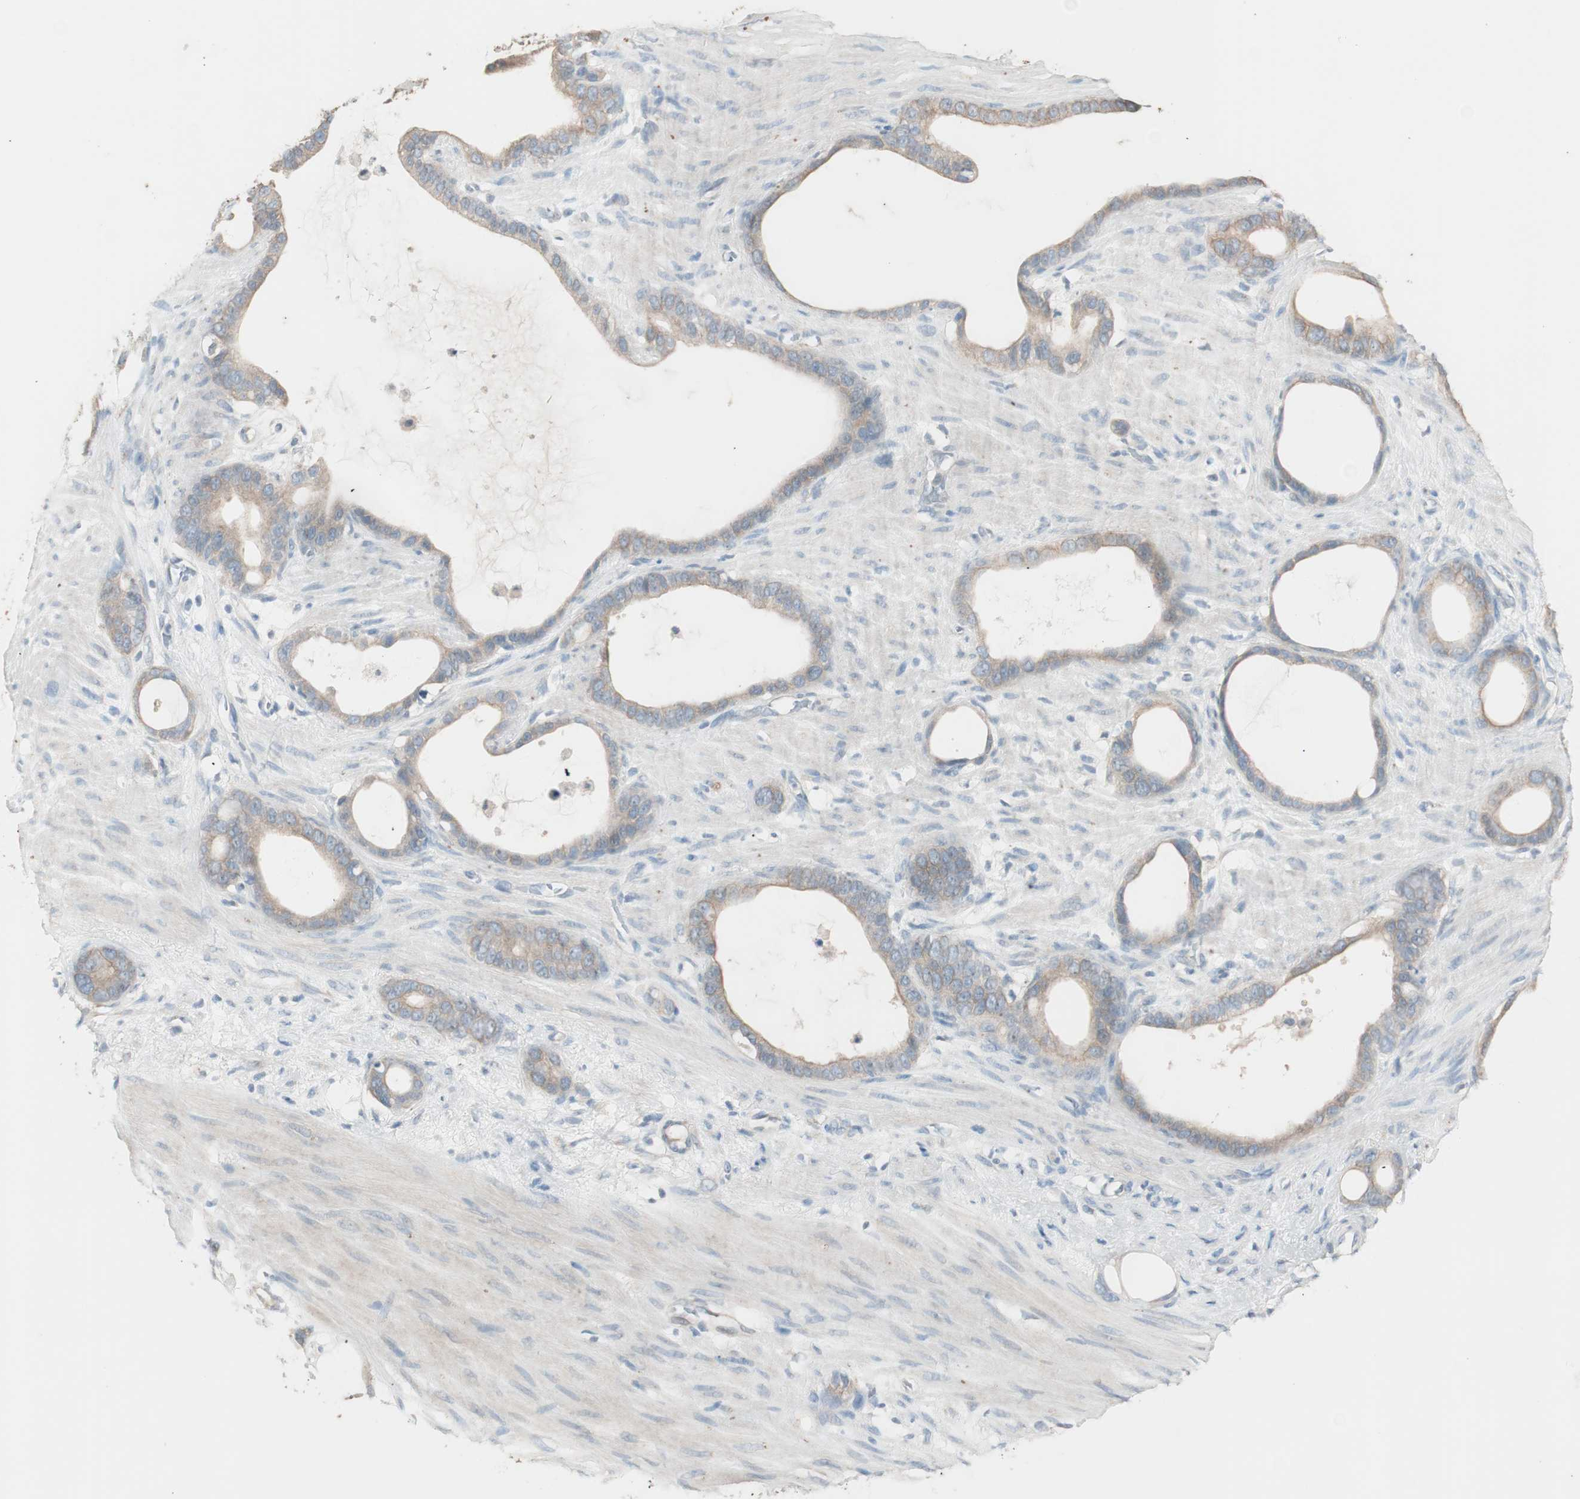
{"staining": {"intensity": "weak", "quantity": ">75%", "location": "cytoplasmic/membranous"}, "tissue": "stomach cancer", "cell_type": "Tumor cells", "image_type": "cancer", "snomed": [{"axis": "morphology", "description": "Adenocarcinoma, NOS"}, {"axis": "topography", "description": "Stomach"}], "caption": "IHC staining of stomach adenocarcinoma, which displays low levels of weak cytoplasmic/membranous positivity in about >75% of tumor cells indicating weak cytoplasmic/membranous protein expression. The staining was performed using DAB (3,3'-diaminobenzidine) (brown) for protein detection and nuclei were counterstained in hematoxylin (blue).", "gene": "KHK", "patient": {"sex": "female", "age": 75}}